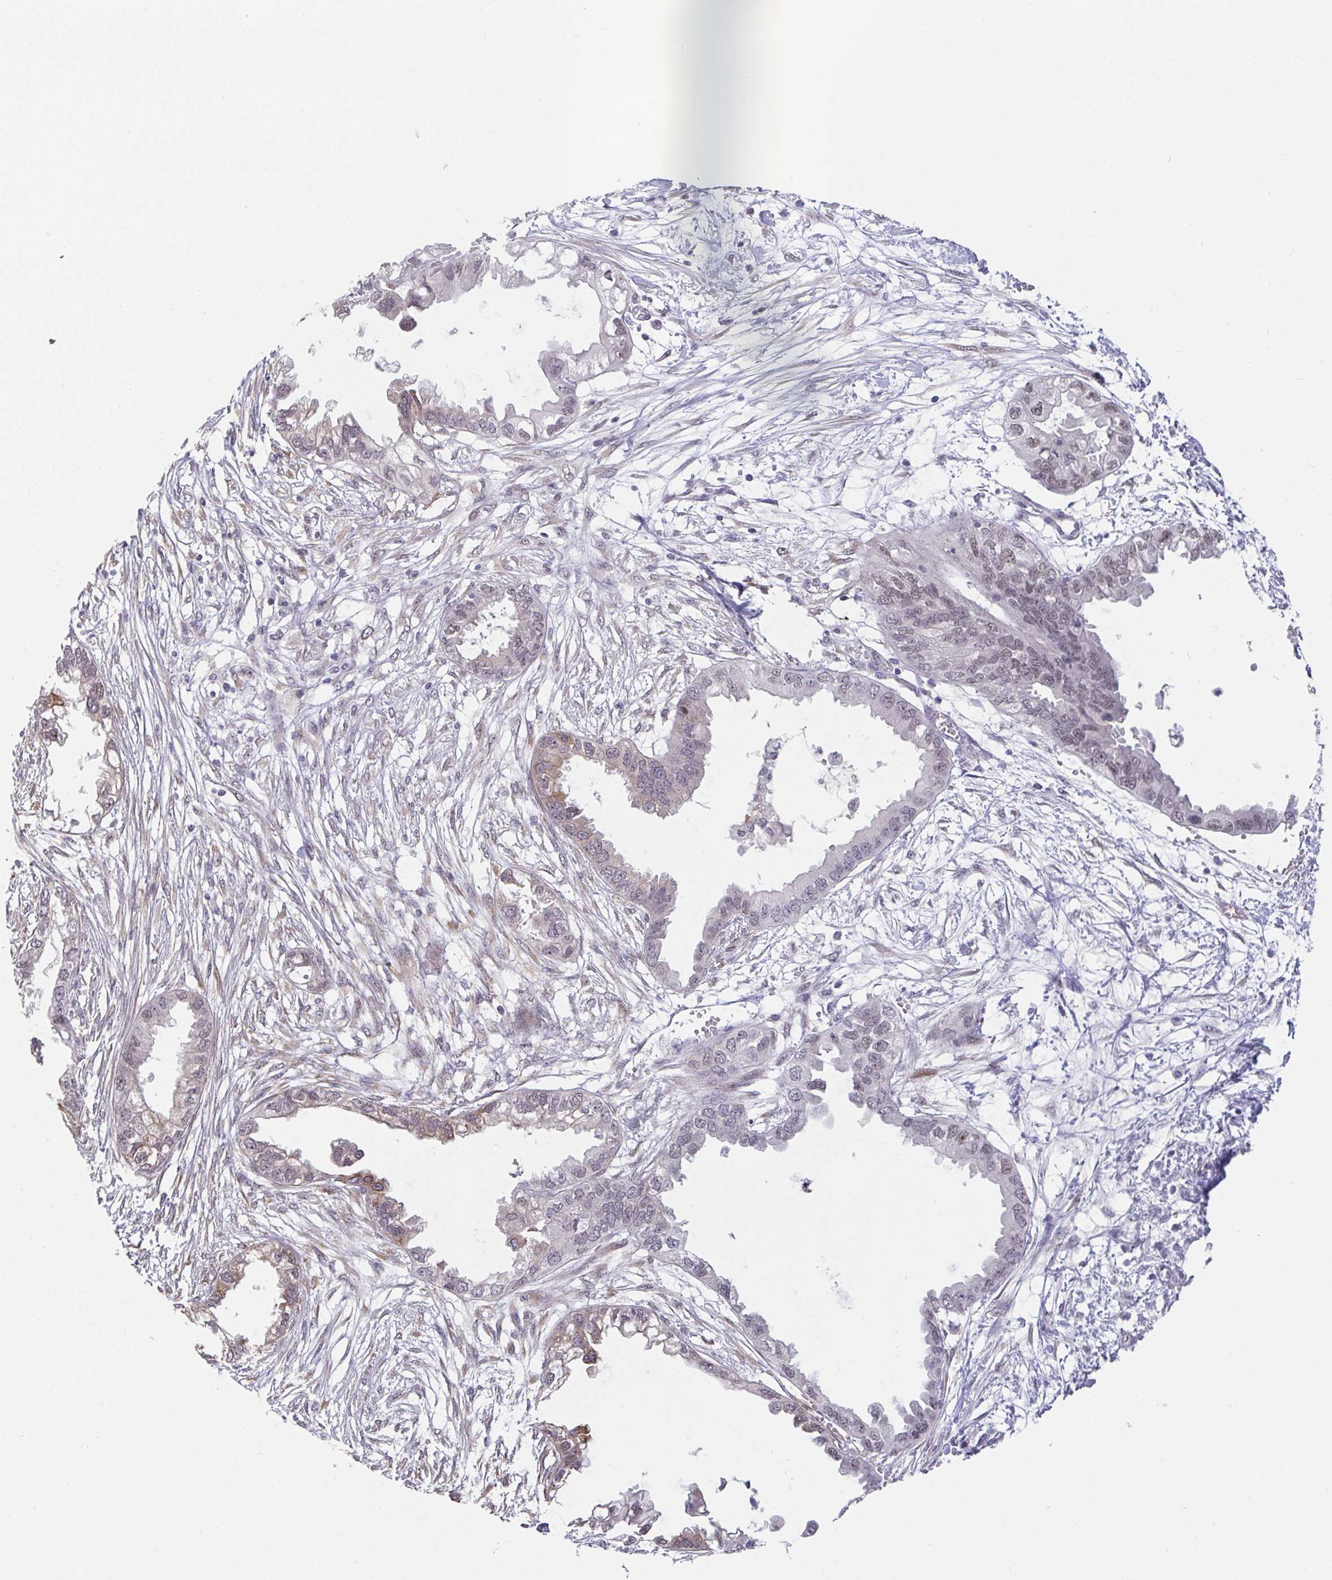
{"staining": {"intensity": "moderate", "quantity": "<25%", "location": "cytoplasmic/membranous,nuclear"}, "tissue": "endometrial cancer", "cell_type": "Tumor cells", "image_type": "cancer", "snomed": [{"axis": "morphology", "description": "Adenocarcinoma, NOS"}, {"axis": "morphology", "description": "Adenocarcinoma, metastatic, NOS"}, {"axis": "topography", "description": "Adipose tissue"}, {"axis": "topography", "description": "Endometrium"}], "caption": "Endometrial cancer stained for a protein exhibits moderate cytoplasmic/membranous and nuclear positivity in tumor cells.", "gene": "RBM18", "patient": {"sex": "female", "age": 67}}